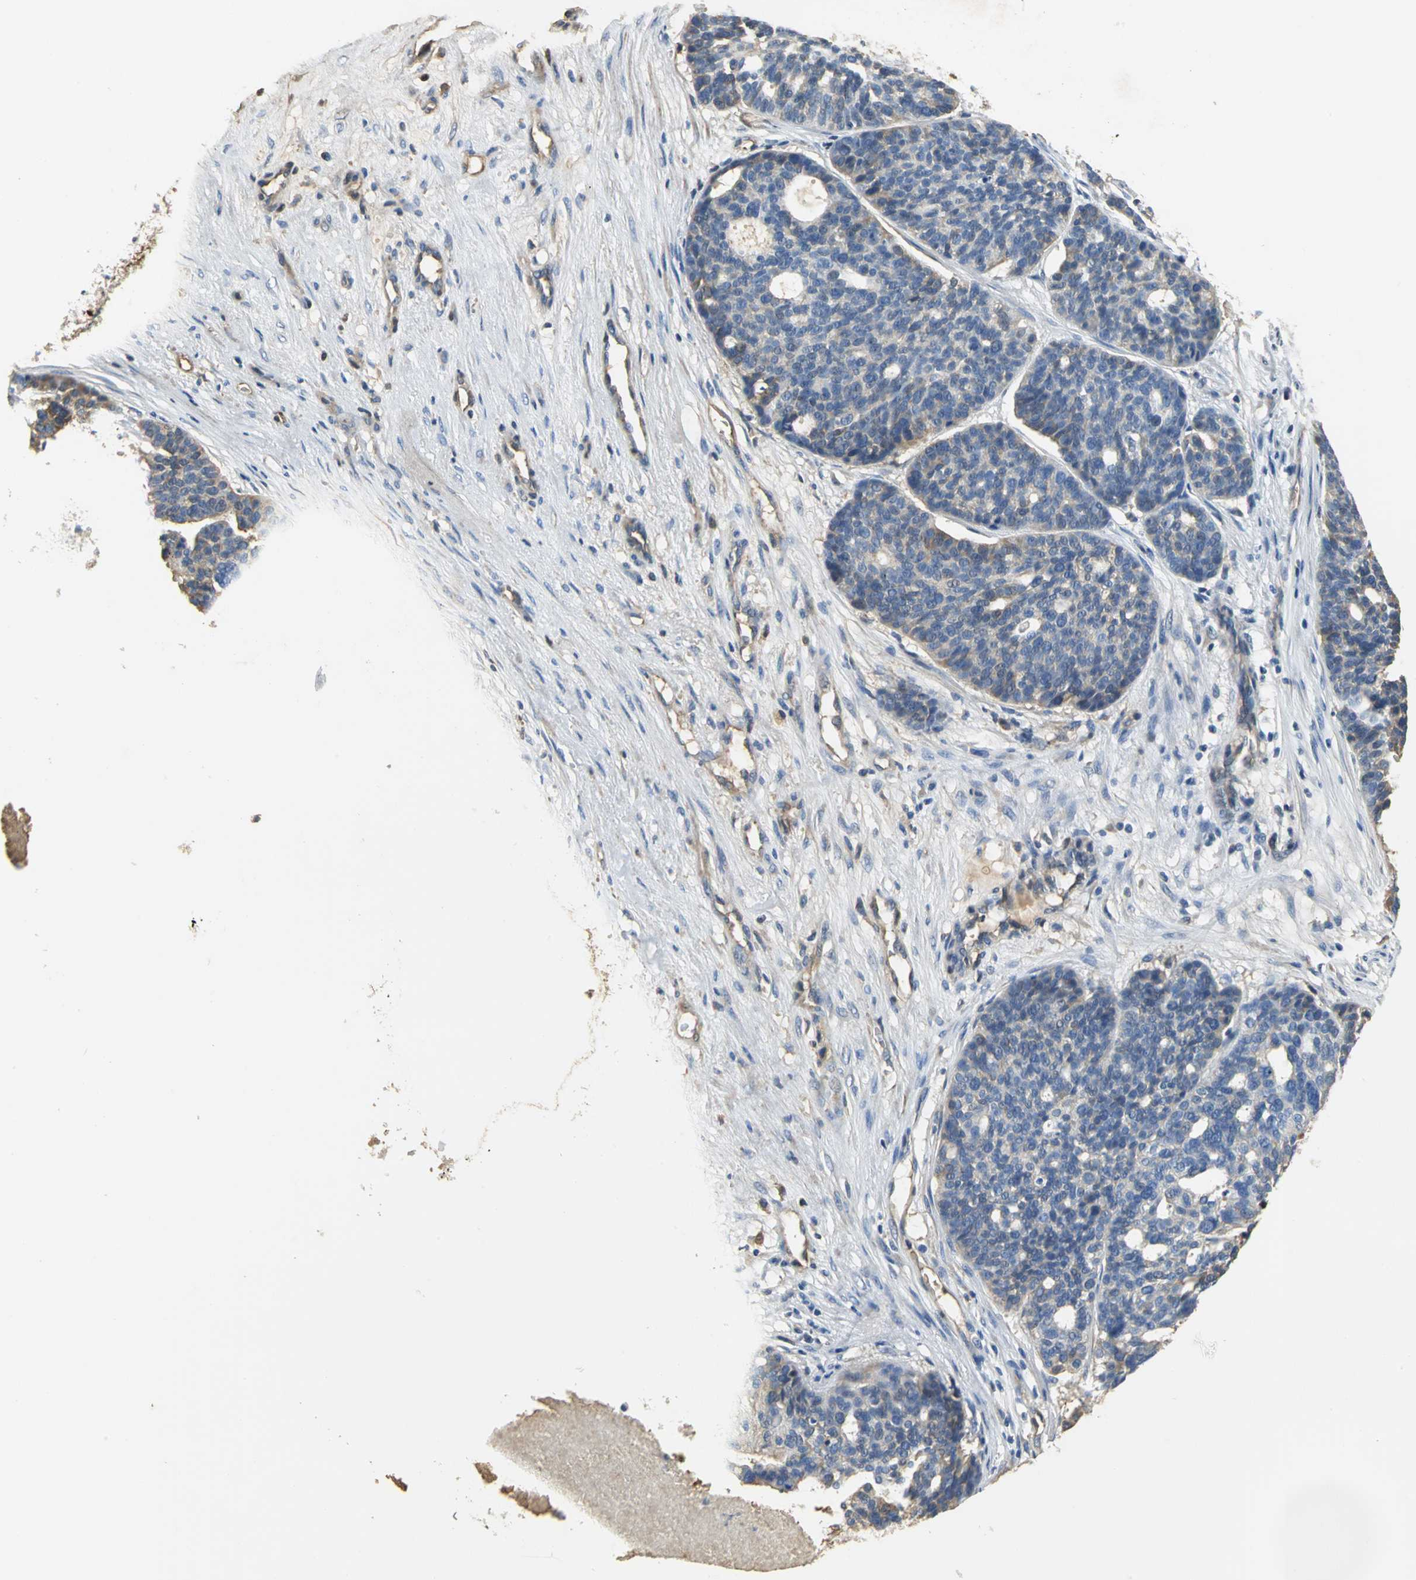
{"staining": {"intensity": "weak", "quantity": "25%-75%", "location": "cytoplasmic/membranous"}, "tissue": "ovarian cancer", "cell_type": "Tumor cells", "image_type": "cancer", "snomed": [{"axis": "morphology", "description": "Cystadenocarcinoma, serous, NOS"}, {"axis": "topography", "description": "Ovary"}], "caption": "IHC (DAB (3,3'-diaminobenzidine)) staining of serous cystadenocarcinoma (ovarian) demonstrates weak cytoplasmic/membranous protein staining in about 25%-75% of tumor cells.", "gene": "GYG2", "patient": {"sex": "female", "age": 59}}